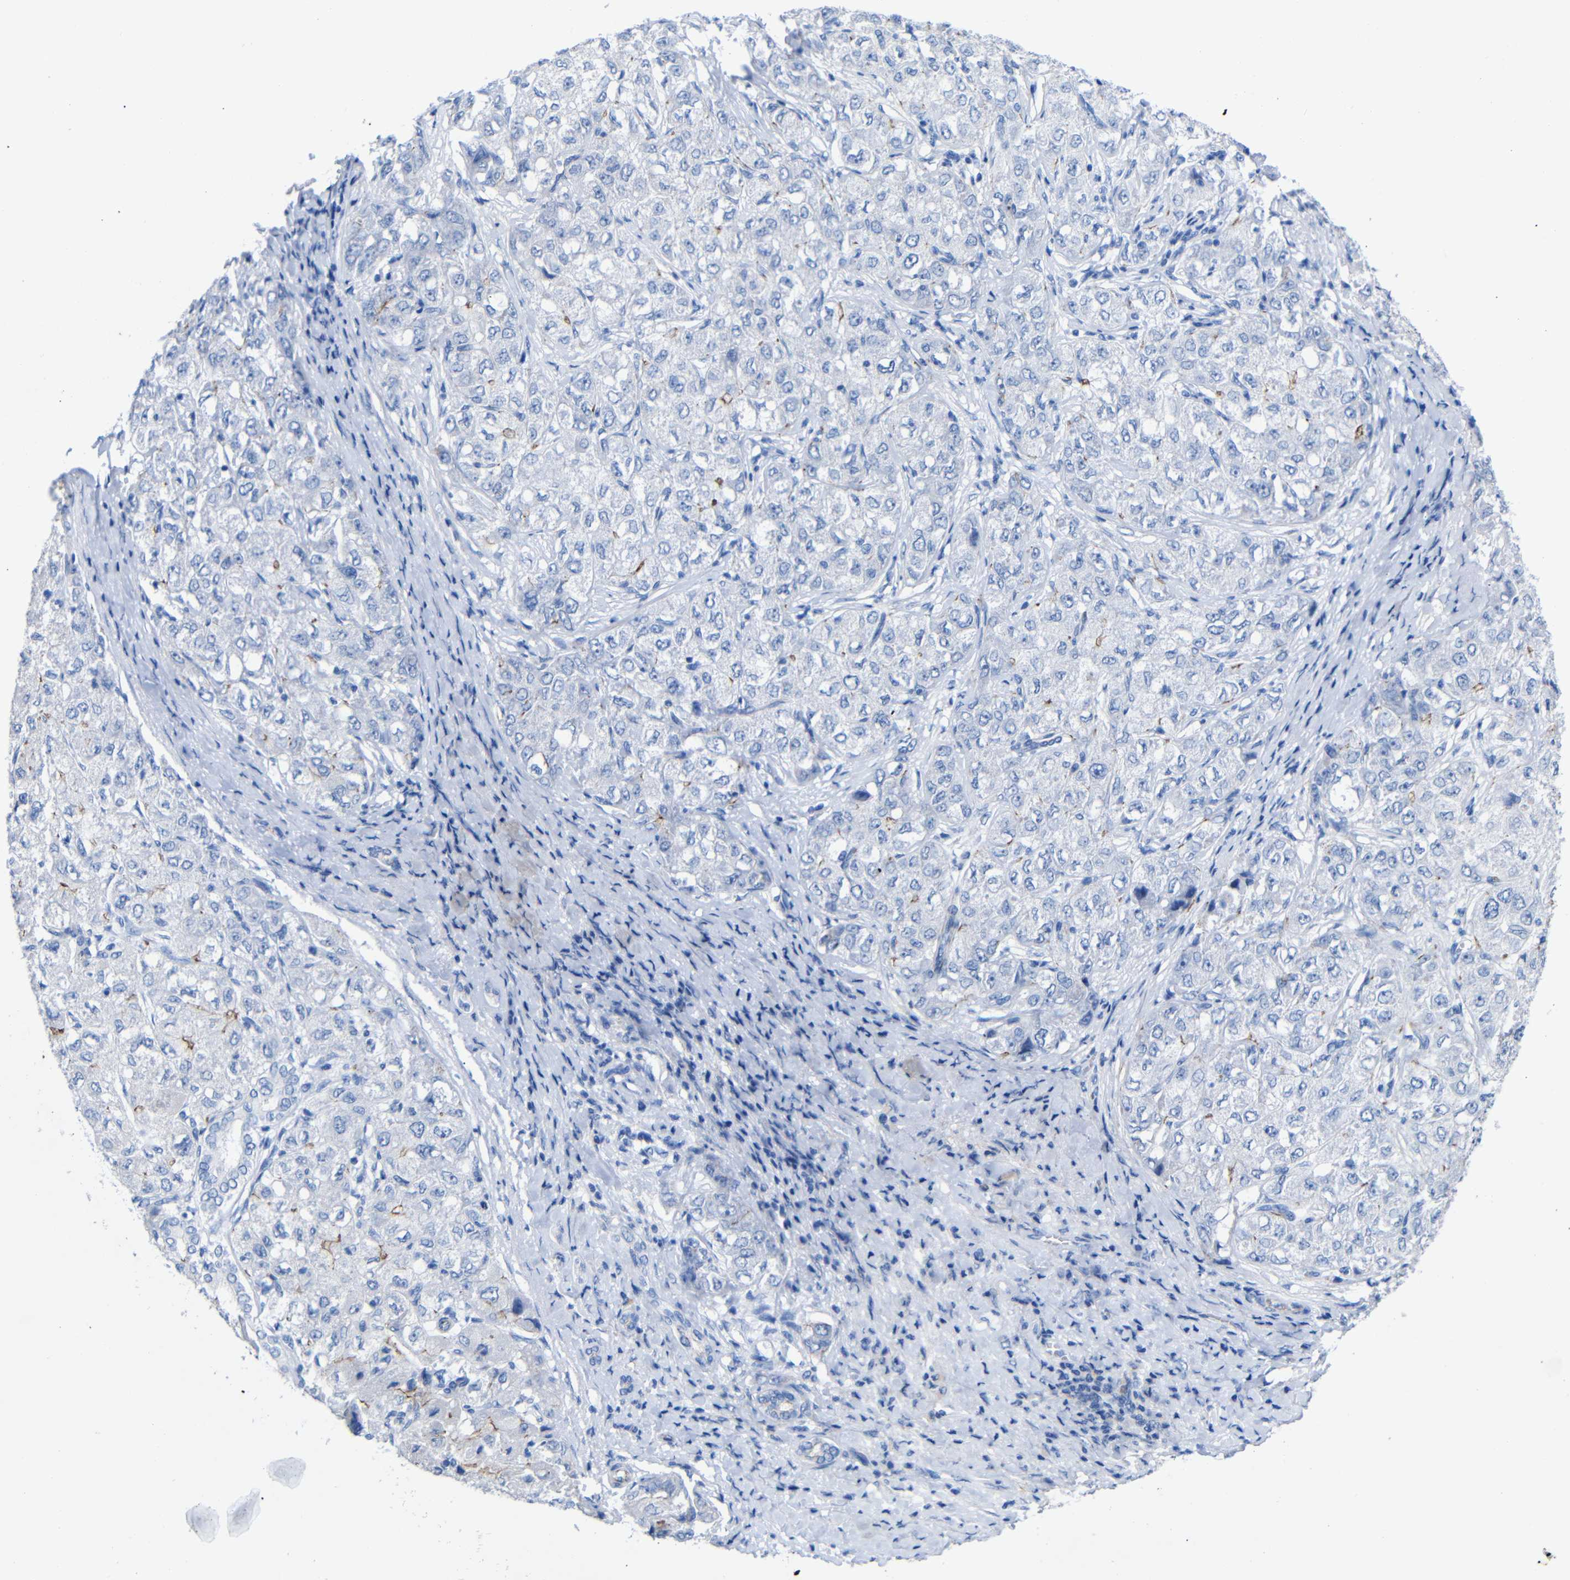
{"staining": {"intensity": "moderate", "quantity": "<25%", "location": "cytoplasmic/membranous"}, "tissue": "liver cancer", "cell_type": "Tumor cells", "image_type": "cancer", "snomed": [{"axis": "morphology", "description": "Carcinoma, Hepatocellular, NOS"}, {"axis": "topography", "description": "Liver"}], "caption": "IHC photomicrograph of neoplastic tissue: human liver cancer stained using immunohistochemistry shows low levels of moderate protein expression localized specifically in the cytoplasmic/membranous of tumor cells, appearing as a cytoplasmic/membranous brown color.", "gene": "CGNL1", "patient": {"sex": "male", "age": 80}}